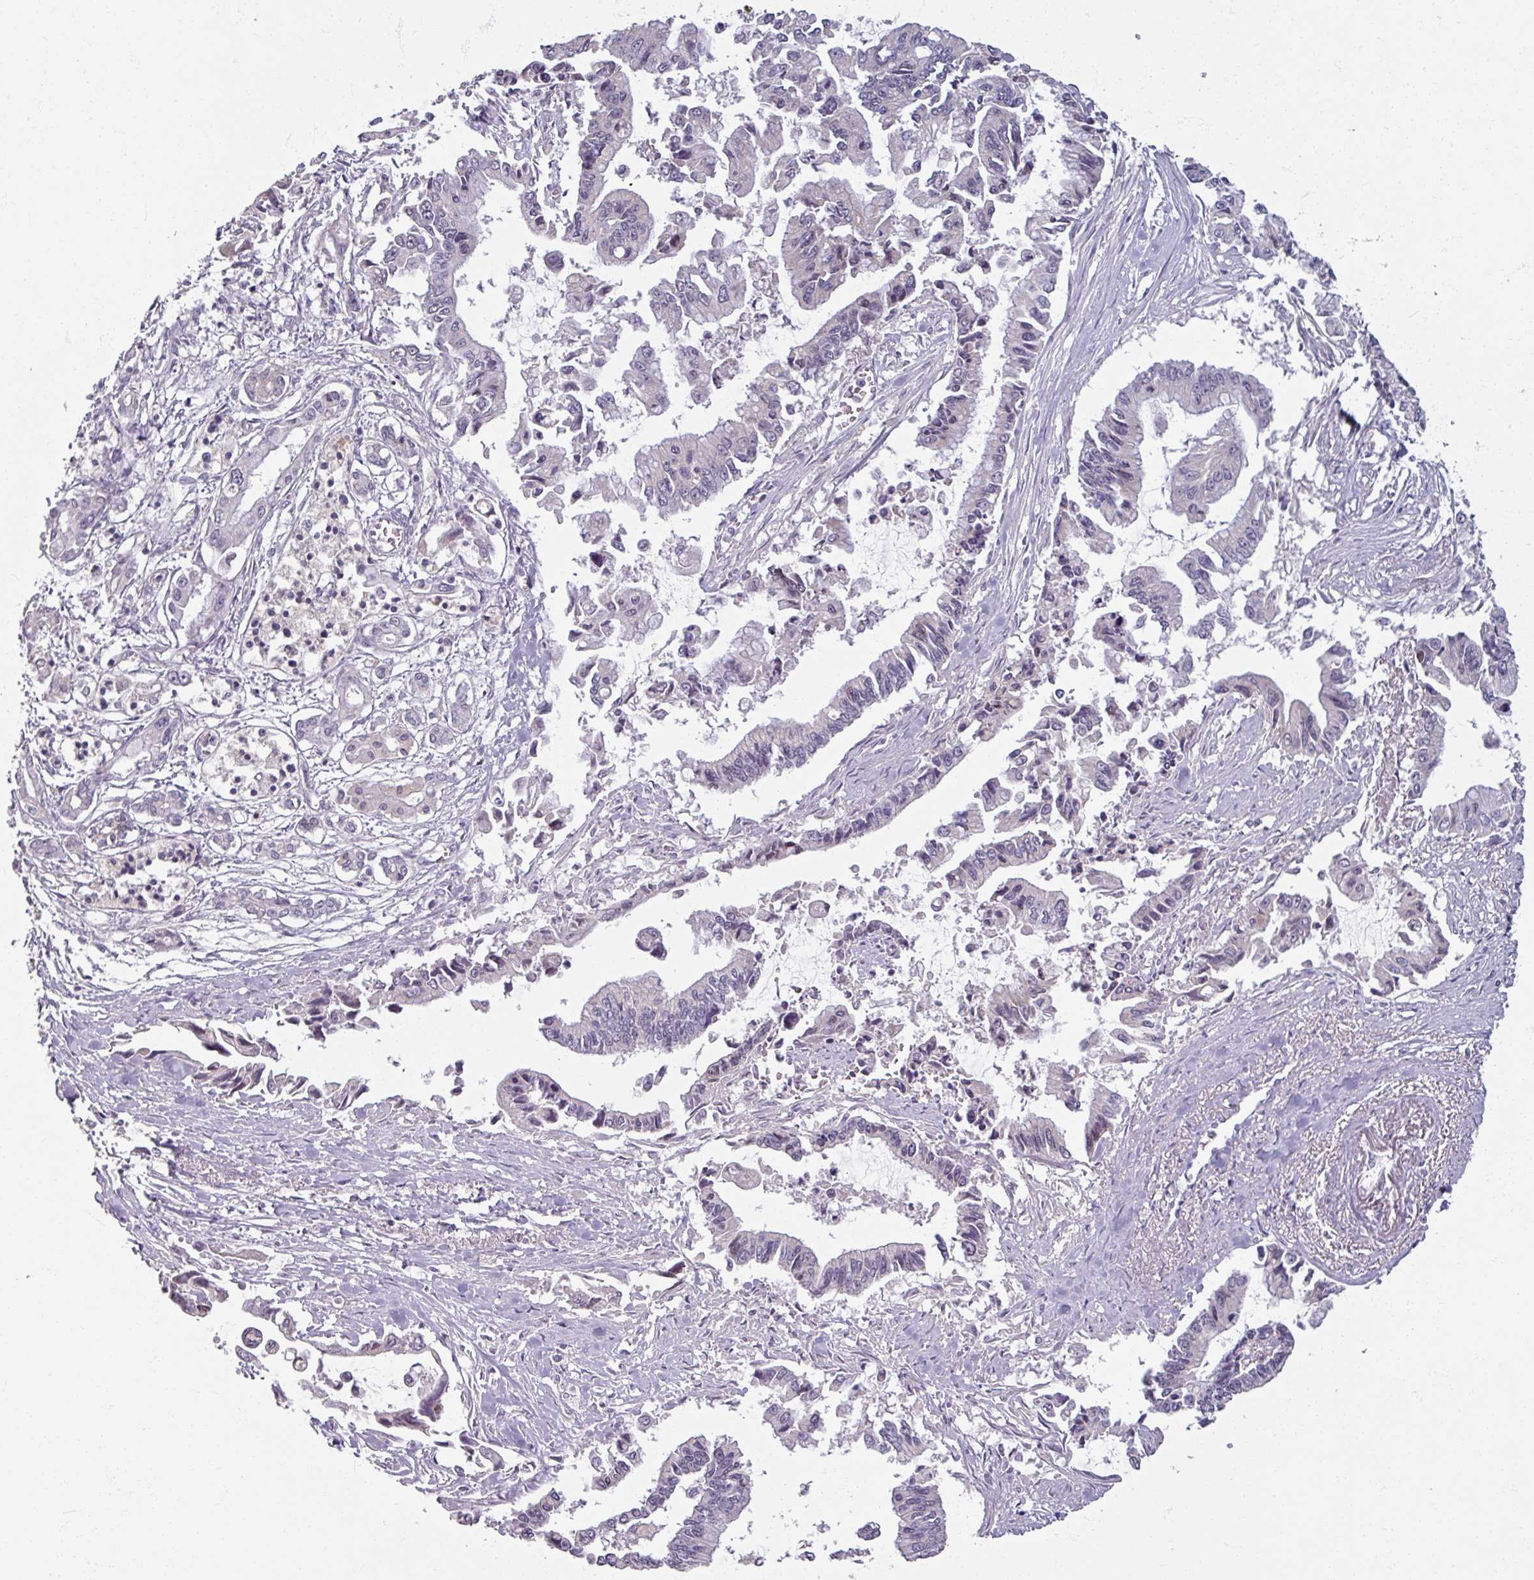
{"staining": {"intensity": "negative", "quantity": "none", "location": "none"}, "tissue": "pancreatic cancer", "cell_type": "Tumor cells", "image_type": "cancer", "snomed": [{"axis": "morphology", "description": "Adenocarcinoma, NOS"}, {"axis": "topography", "description": "Pancreas"}], "caption": "IHC histopathology image of neoplastic tissue: pancreatic cancer stained with DAB (3,3'-diaminobenzidine) displays no significant protein positivity in tumor cells. (Brightfield microscopy of DAB IHC at high magnification).", "gene": "SOX11", "patient": {"sex": "male", "age": 84}}